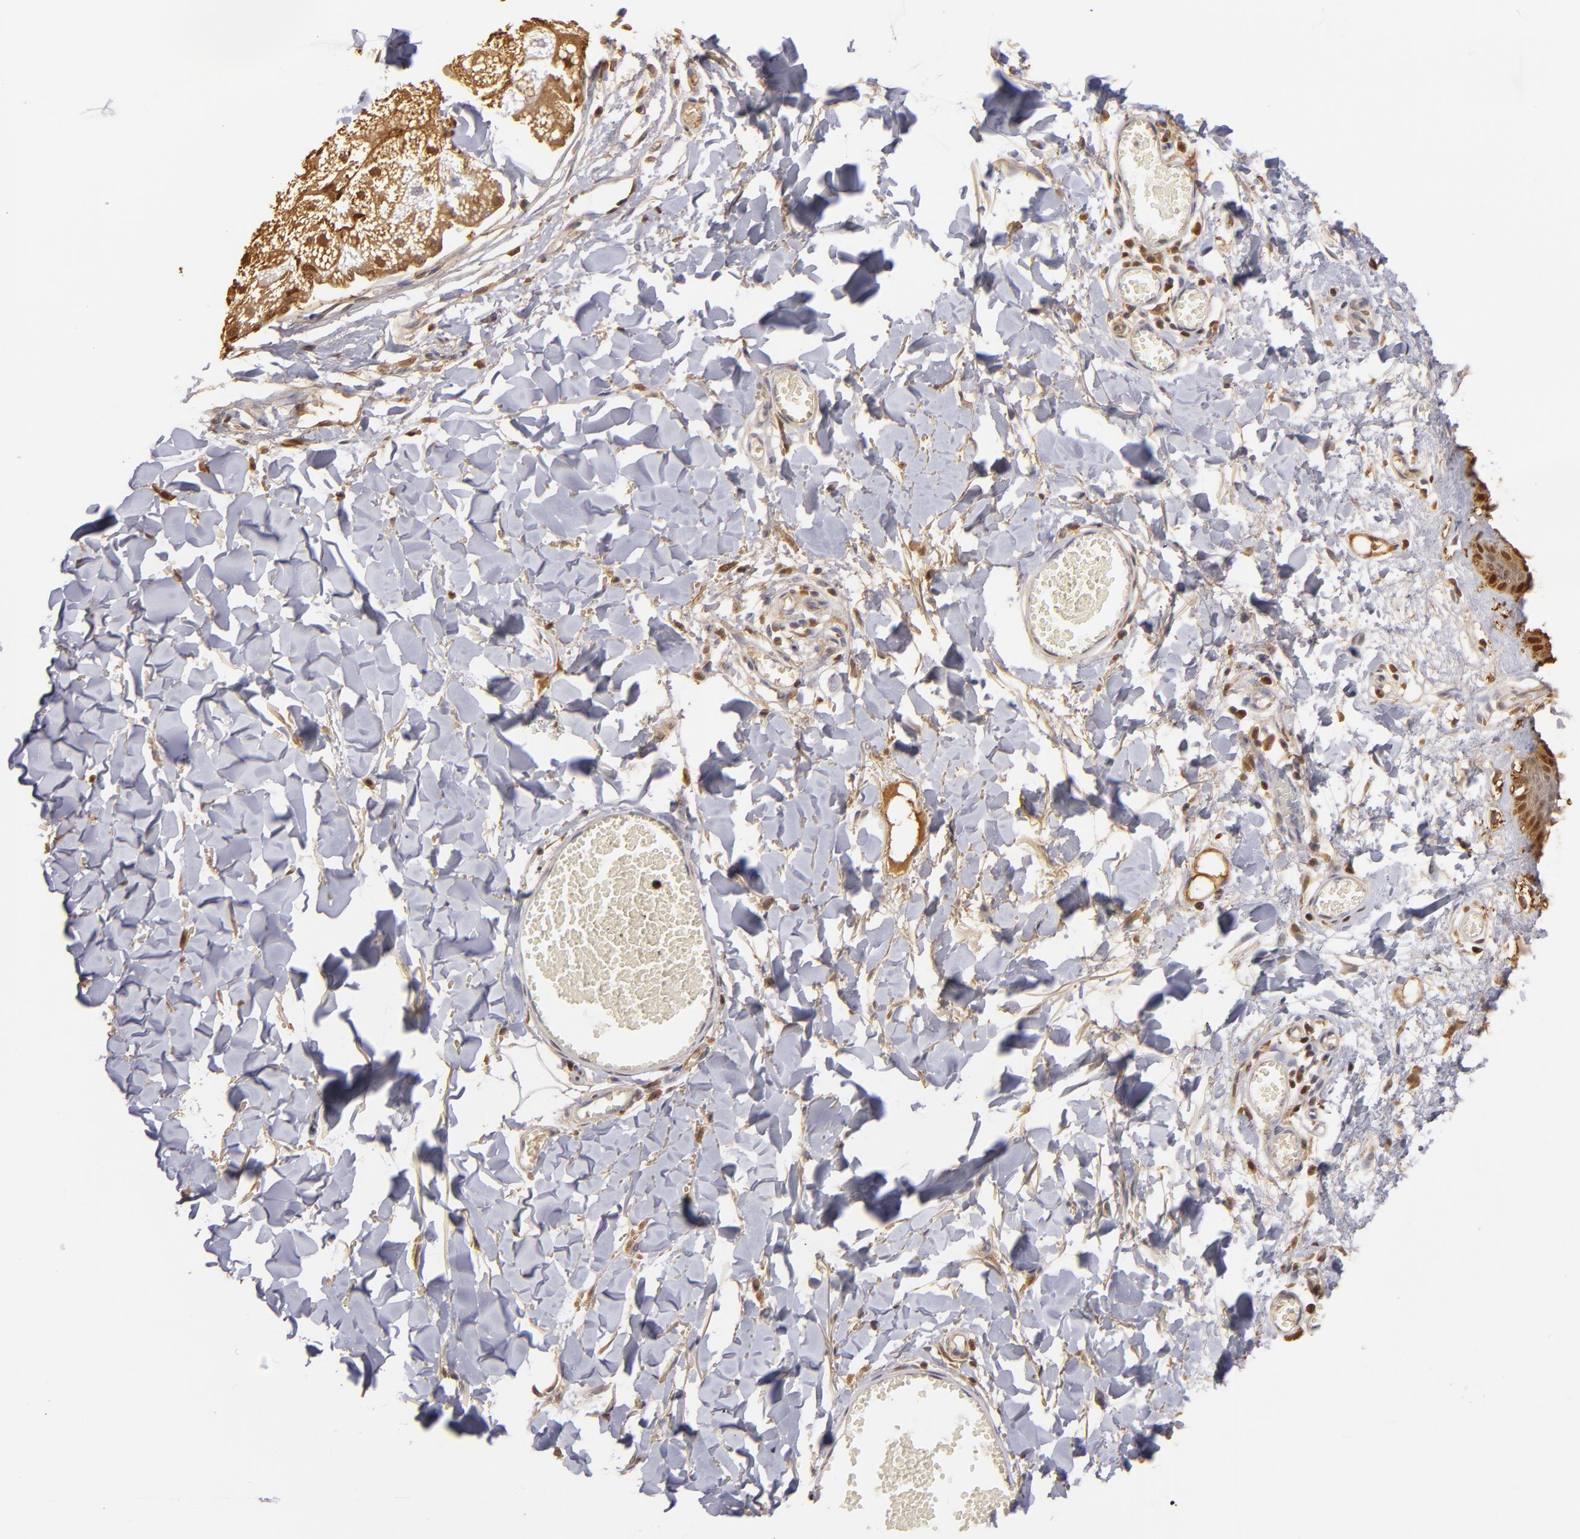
{"staining": {"intensity": "weak", "quantity": "25%-75%", "location": "cytoplasmic/membranous"}, "tissue": "skin", "cell_type": "Fibroblasts", "image_type": "normal", "snomed": [{"axis": "morphology", "description": "Normal tissue, NOS"}, {"axis": "morphology", "description": "Sarcoma, NOS"}, {"axis": "topography", "description": "Skin"}, {"axis": "topography", "description": "Soft tissue"}], "caption": "An immunohistochemistry (IHC) photomicrograph of normal tissue is shown. Protein staining in brown highlights weak cytoplasmic/membranous positivity in skin within fibroblasts.", "gene": "S100A2", "patient": {"sex": "female", "age": 51}}